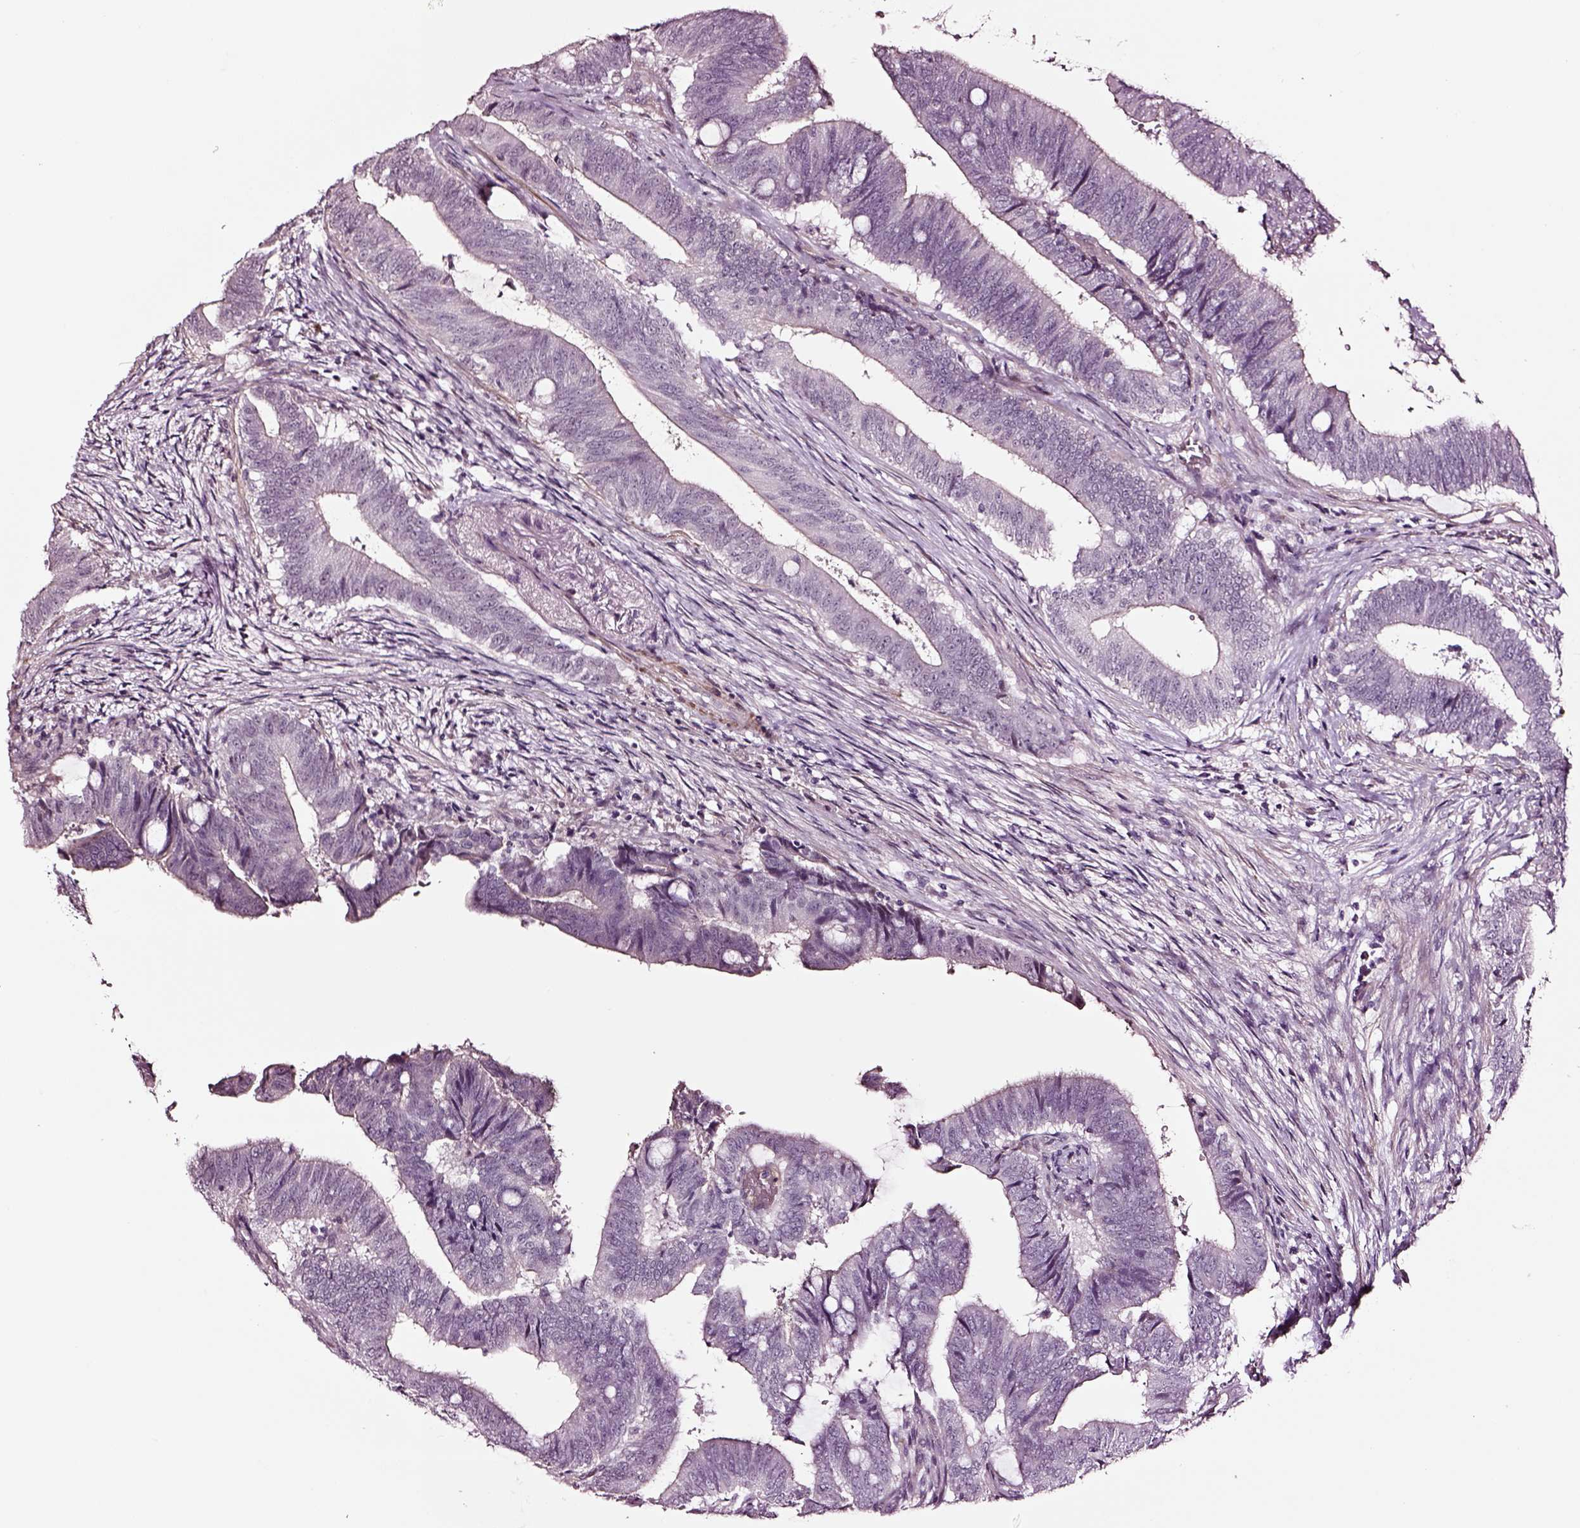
{"staining": {"intensity": "negative", "quantity": "none", "location": "none"}, "tissue": "colorectal cancer", "cell_type": "Tumor cells", "image_type": "cancer", "snomed": [{"axis": "morphology", "description": "Adenocarcinoma, NOS"}, {"axis": "topography", "description": "Colon"}], "caption": "Colorectal cancer (adenocarcinoma) stained for a protein using IHC demonstrates no positivity tumor cells.", "gene": "SOX10", "patient": {"sex": "female", "age": 43}}